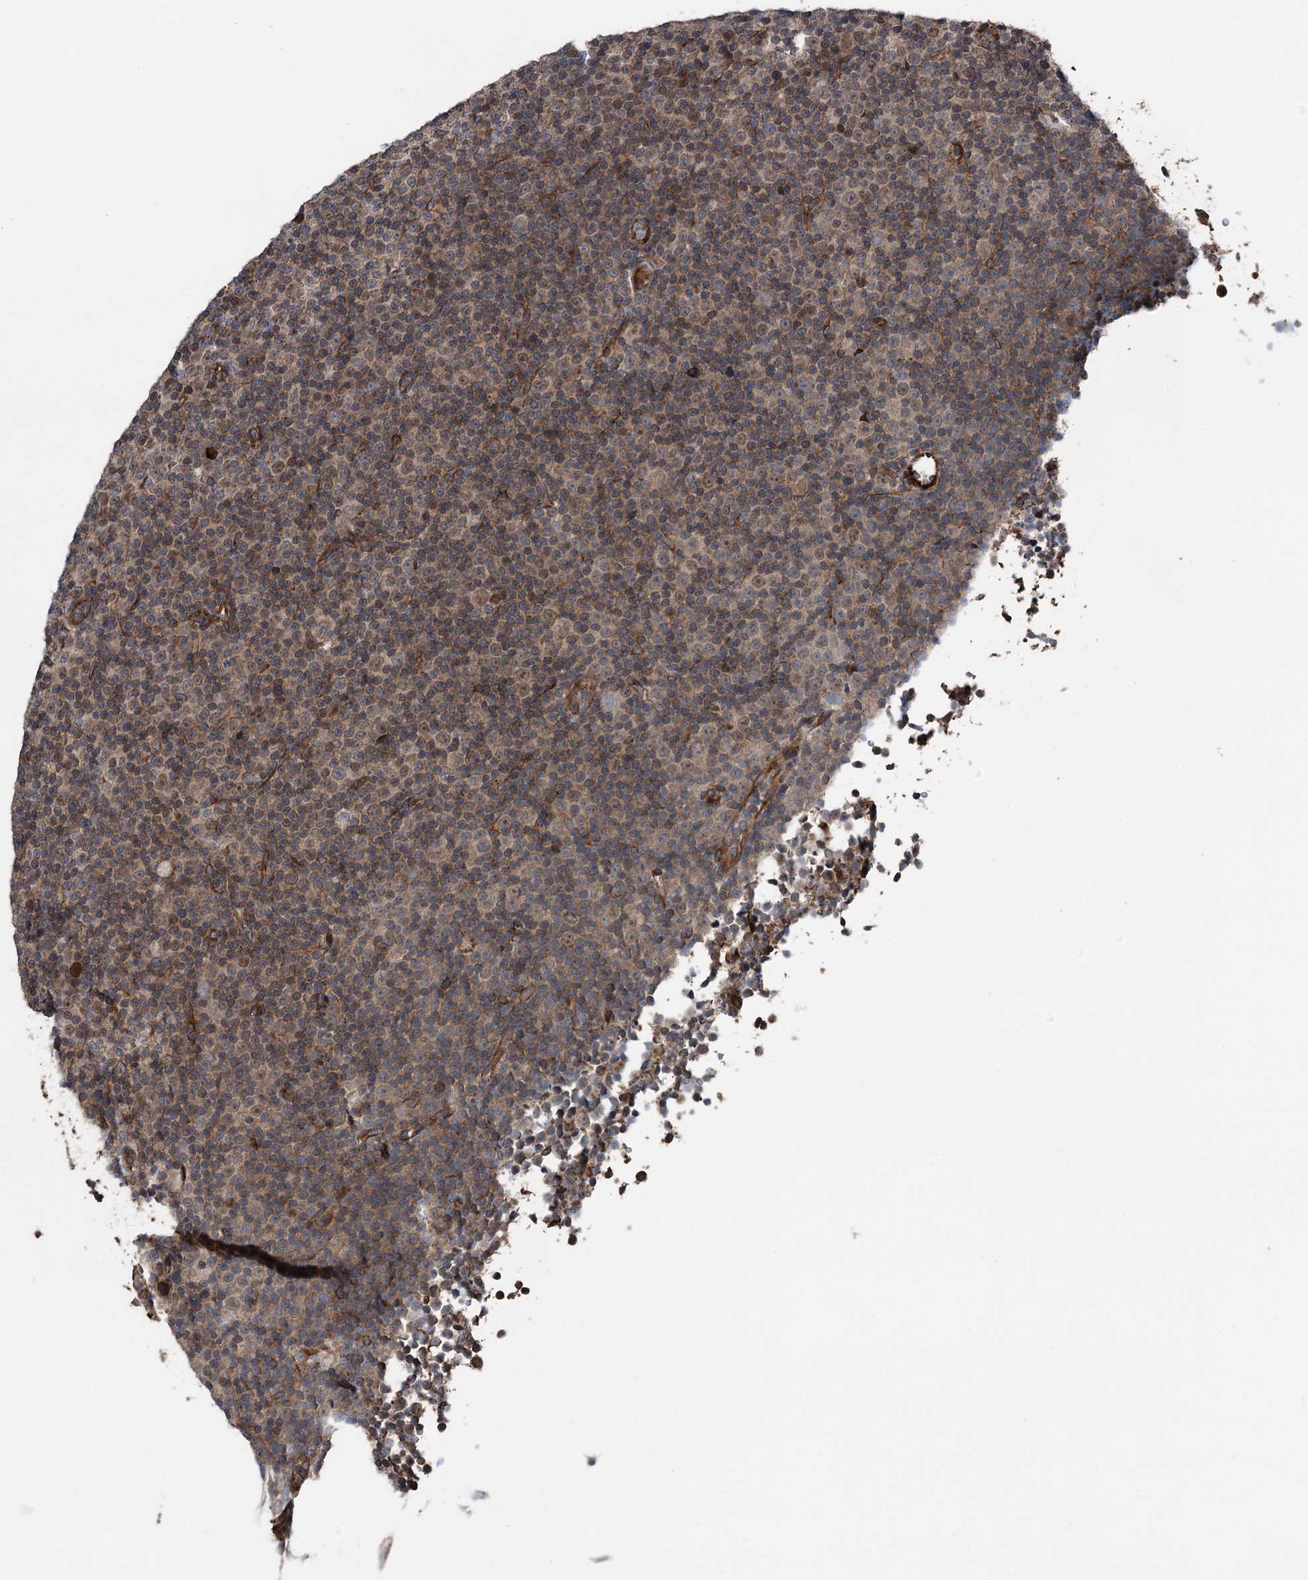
{"staining": {"intensity": "weak", "quantity": "25%-75%", "location": "cytoplasmic/membranous"}, "tissue": "lymphoma", "cell_type": "Tumor cells", "image_type": "cancer", "snomed": [{"axis": "morphology", "description": "Malignant lymphoma, non-Hodgkin's type, Low grade"}, {"axis": "topography", "description": "Lymph node"}], "caption": "Immunohistochemistry (IHC) photomicrograph of neoplastic tissue: human lymphoma stained using immunohistochemistry (IHC) shows low levels of weak protein expression localized specifically in the cytoplasmic/membranous of tumor cells, appearing as a cytoplasmic/membranous brown color.", "gene": "ITFG2", "patient": {"sex": "female", "age": 67}}